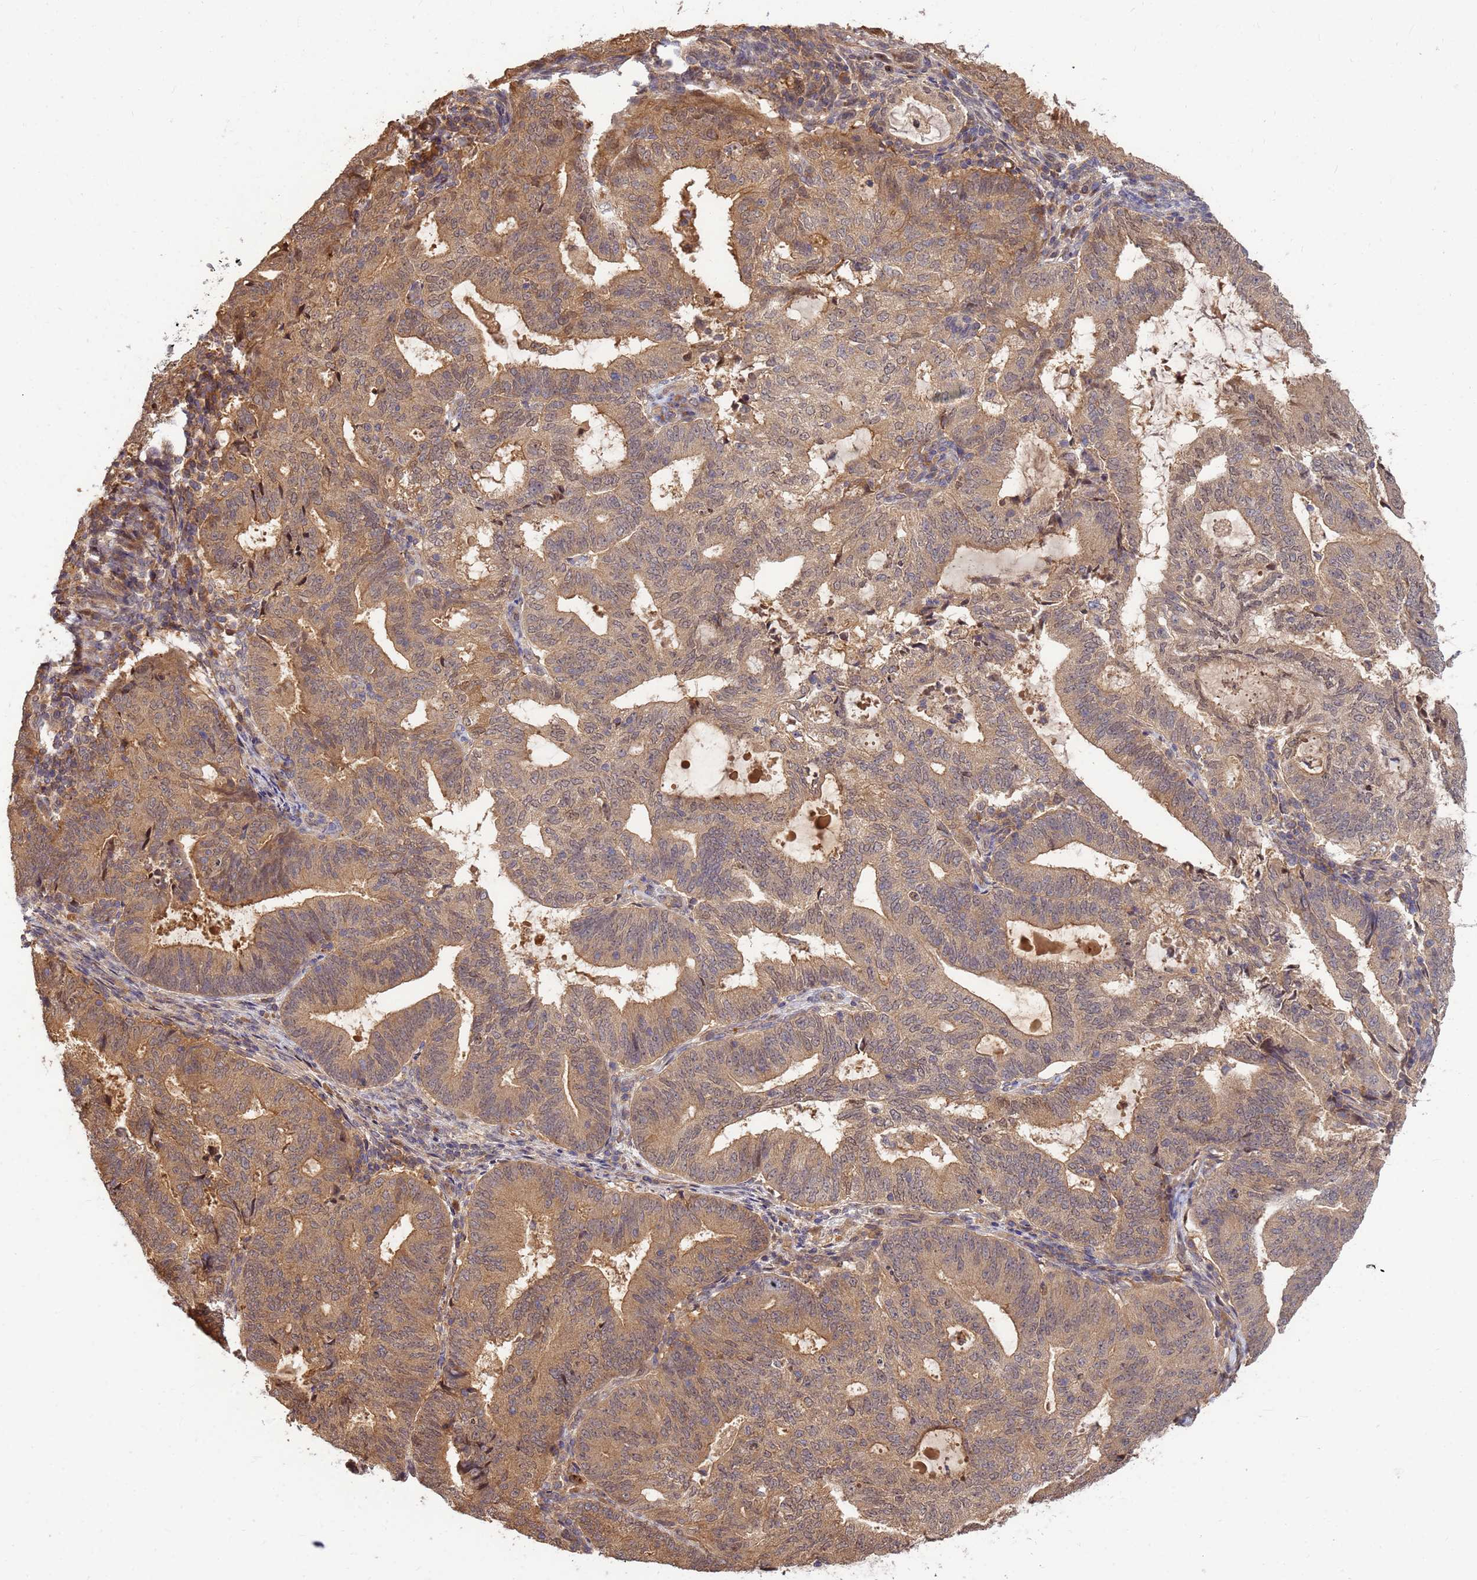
{"staining": {"intensity": "moderate", "quantity": ">75%", "location": "cytoplasmic/membranous"}, "tissue": "endometrial cancer", "cell_type": "Tumor cells", "image_type": "cancer", "snomed": [{"axis": "morphology", "description": "Adenocarcinoma, NOS"}, {"axis": "topography", "description": "Endometrium"}], "caption": "Human endometrial cancer (adenocarcinoma) stained with a brown dye reveals moderate cytoplasmic/membranous positive expression in about >75% of tumor cells.", "gene": "DUS4L", "patient": {"sex": "female", "age": 70}}